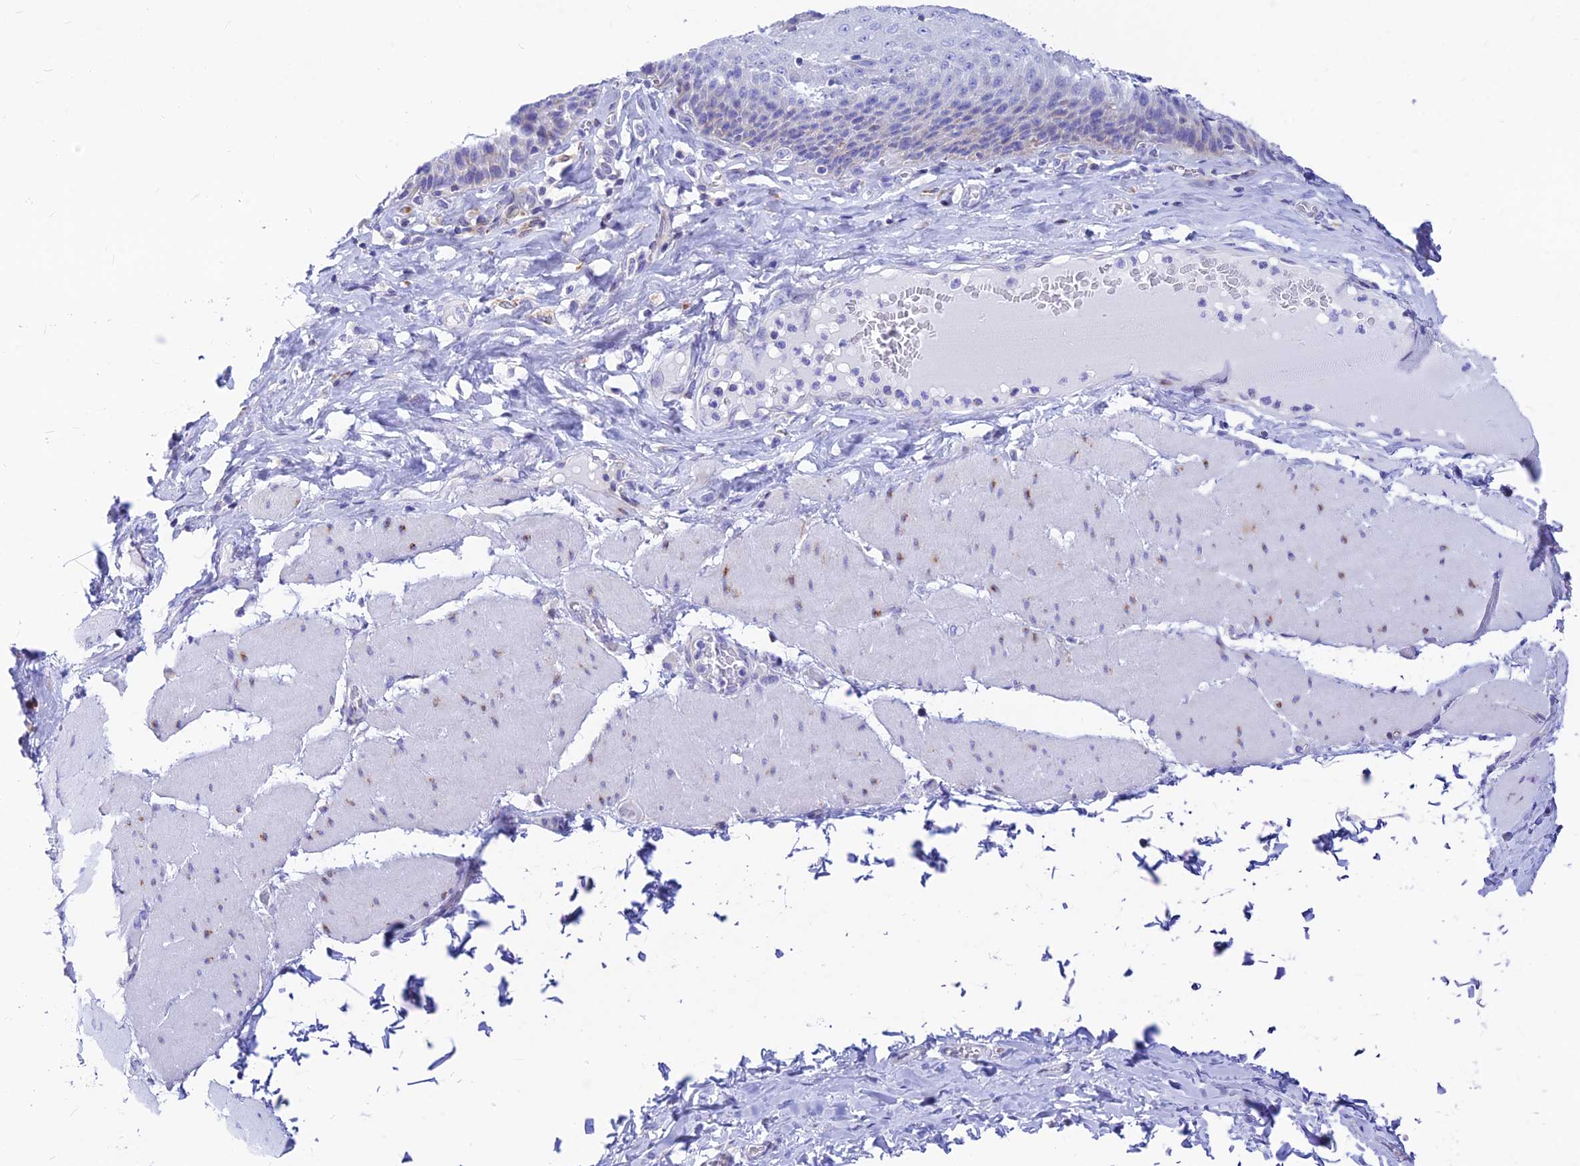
{"staining": {"intensity": "moderate", "quantity": "<25%", "location": "cytoplasmic/membranous"}, "tissue": "esophagus", "cell_type": "Squamous epithelial cells", "image_type": "normal", "snomed": [{"axis": "morphology", "description": "Normal tissue, NOS"}, {"axis": "topography", "description": "Esophagus"}], "caption": "Immunohistochemical staining of normal human esophagus displays moderate cytoplasmic/membranous protein expression in approximately <25% of squamous epithelial cells. (DAB (3,3'-diaminobenzidine) = brown stain, brightfield microscopy at high magnification).", "gene": "CNOT6", "patient": {"sex": "male", "age": 60}}